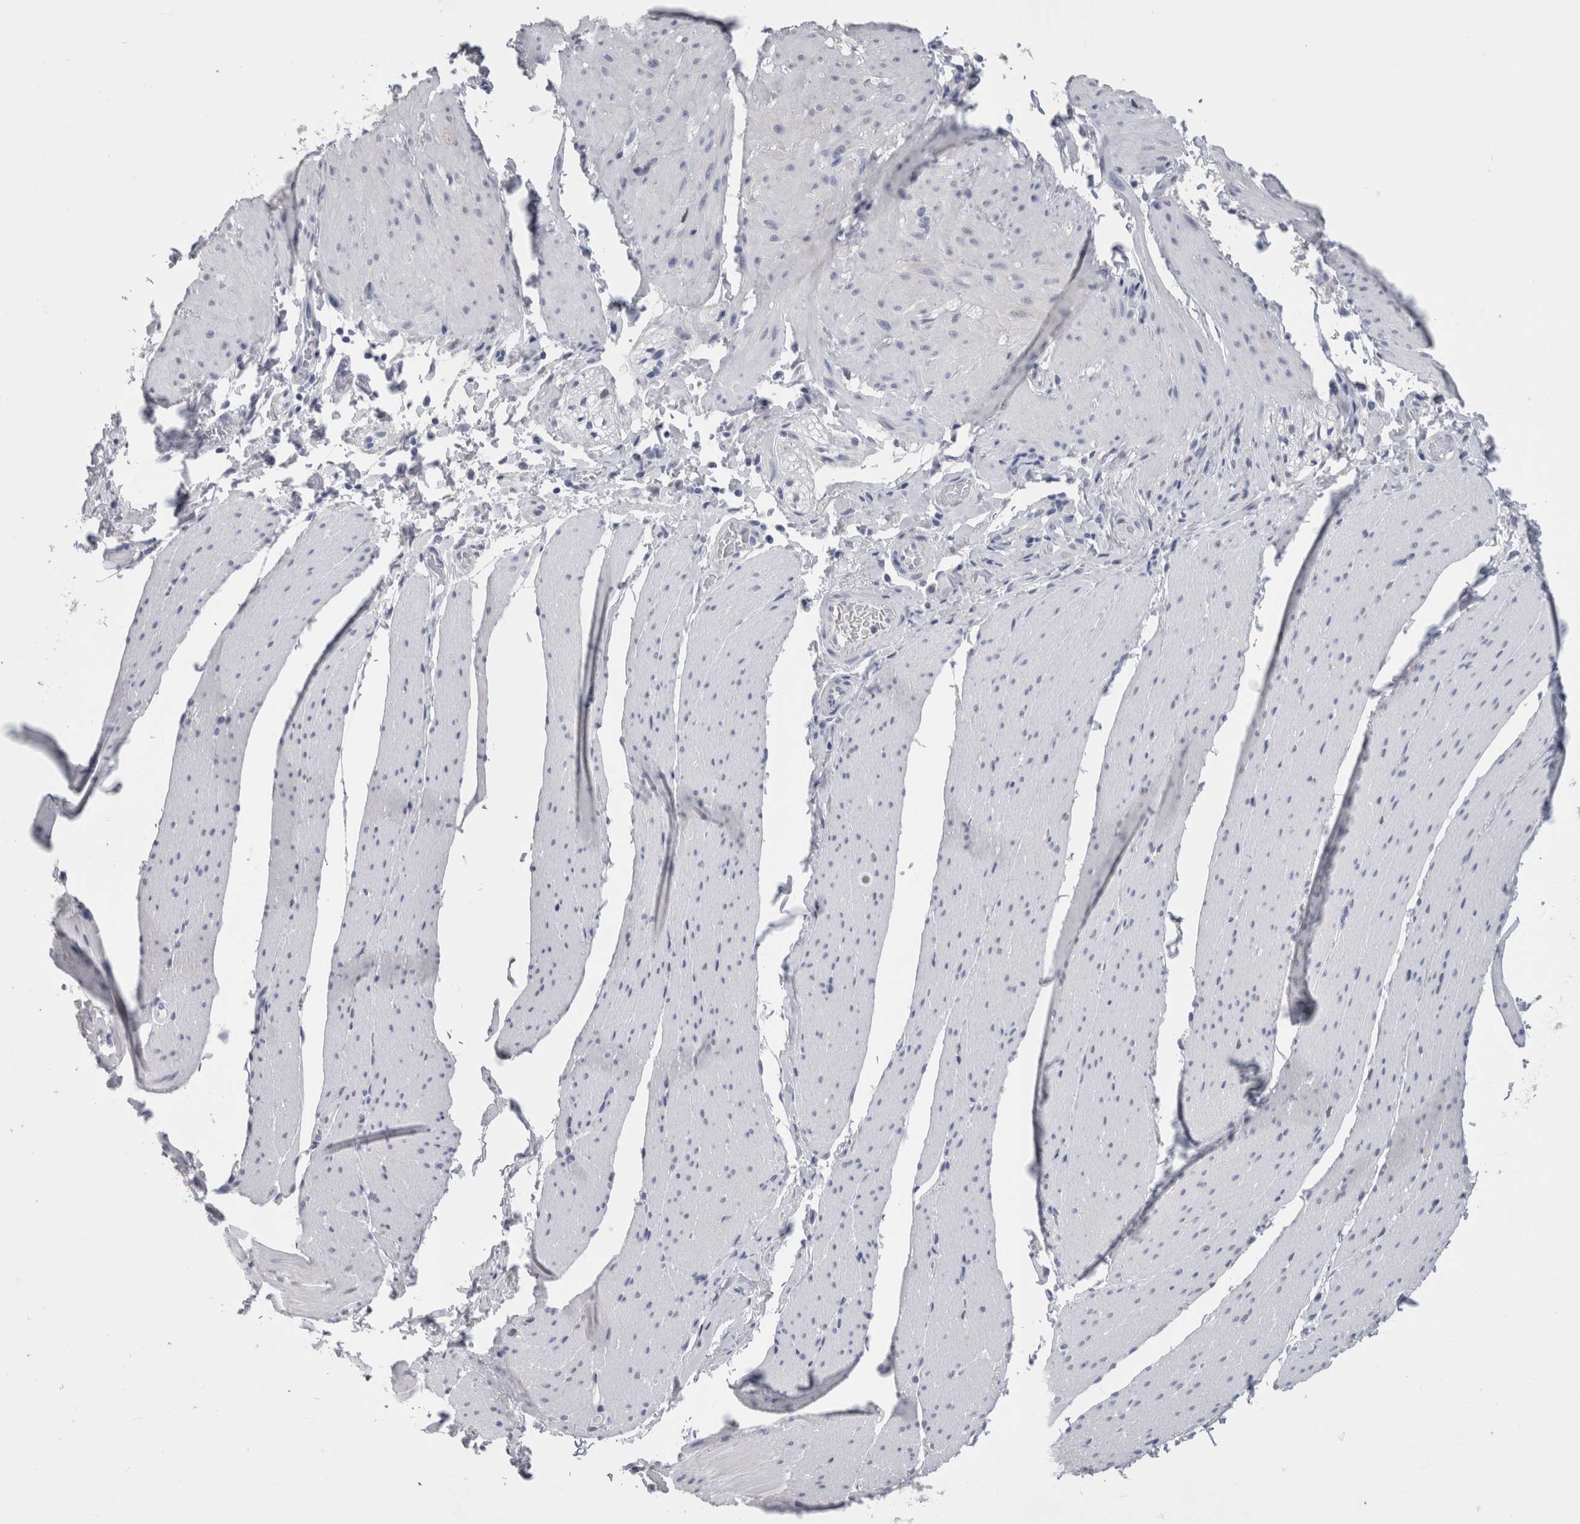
{"staining": {"intensity": "negative", "quantity": "none", "location": "none"}, "tissue": "smooth muscle", "cell_type": "Smooth muscle cells", "image_type": "normal", "snomed": [{"axis": "morphology", "description": "Normal tissue, NOS"}, {"axis": "topography", "description": "Smooth muscle"}, {"axis": "topography", "description": "Small intestine"}], "caption": "The IHC histopathology image has no significant positivity in smooth muscle cells of smooth muscle.", "gene": "CA8", "patient": {"sex": "female", "age": 84}}